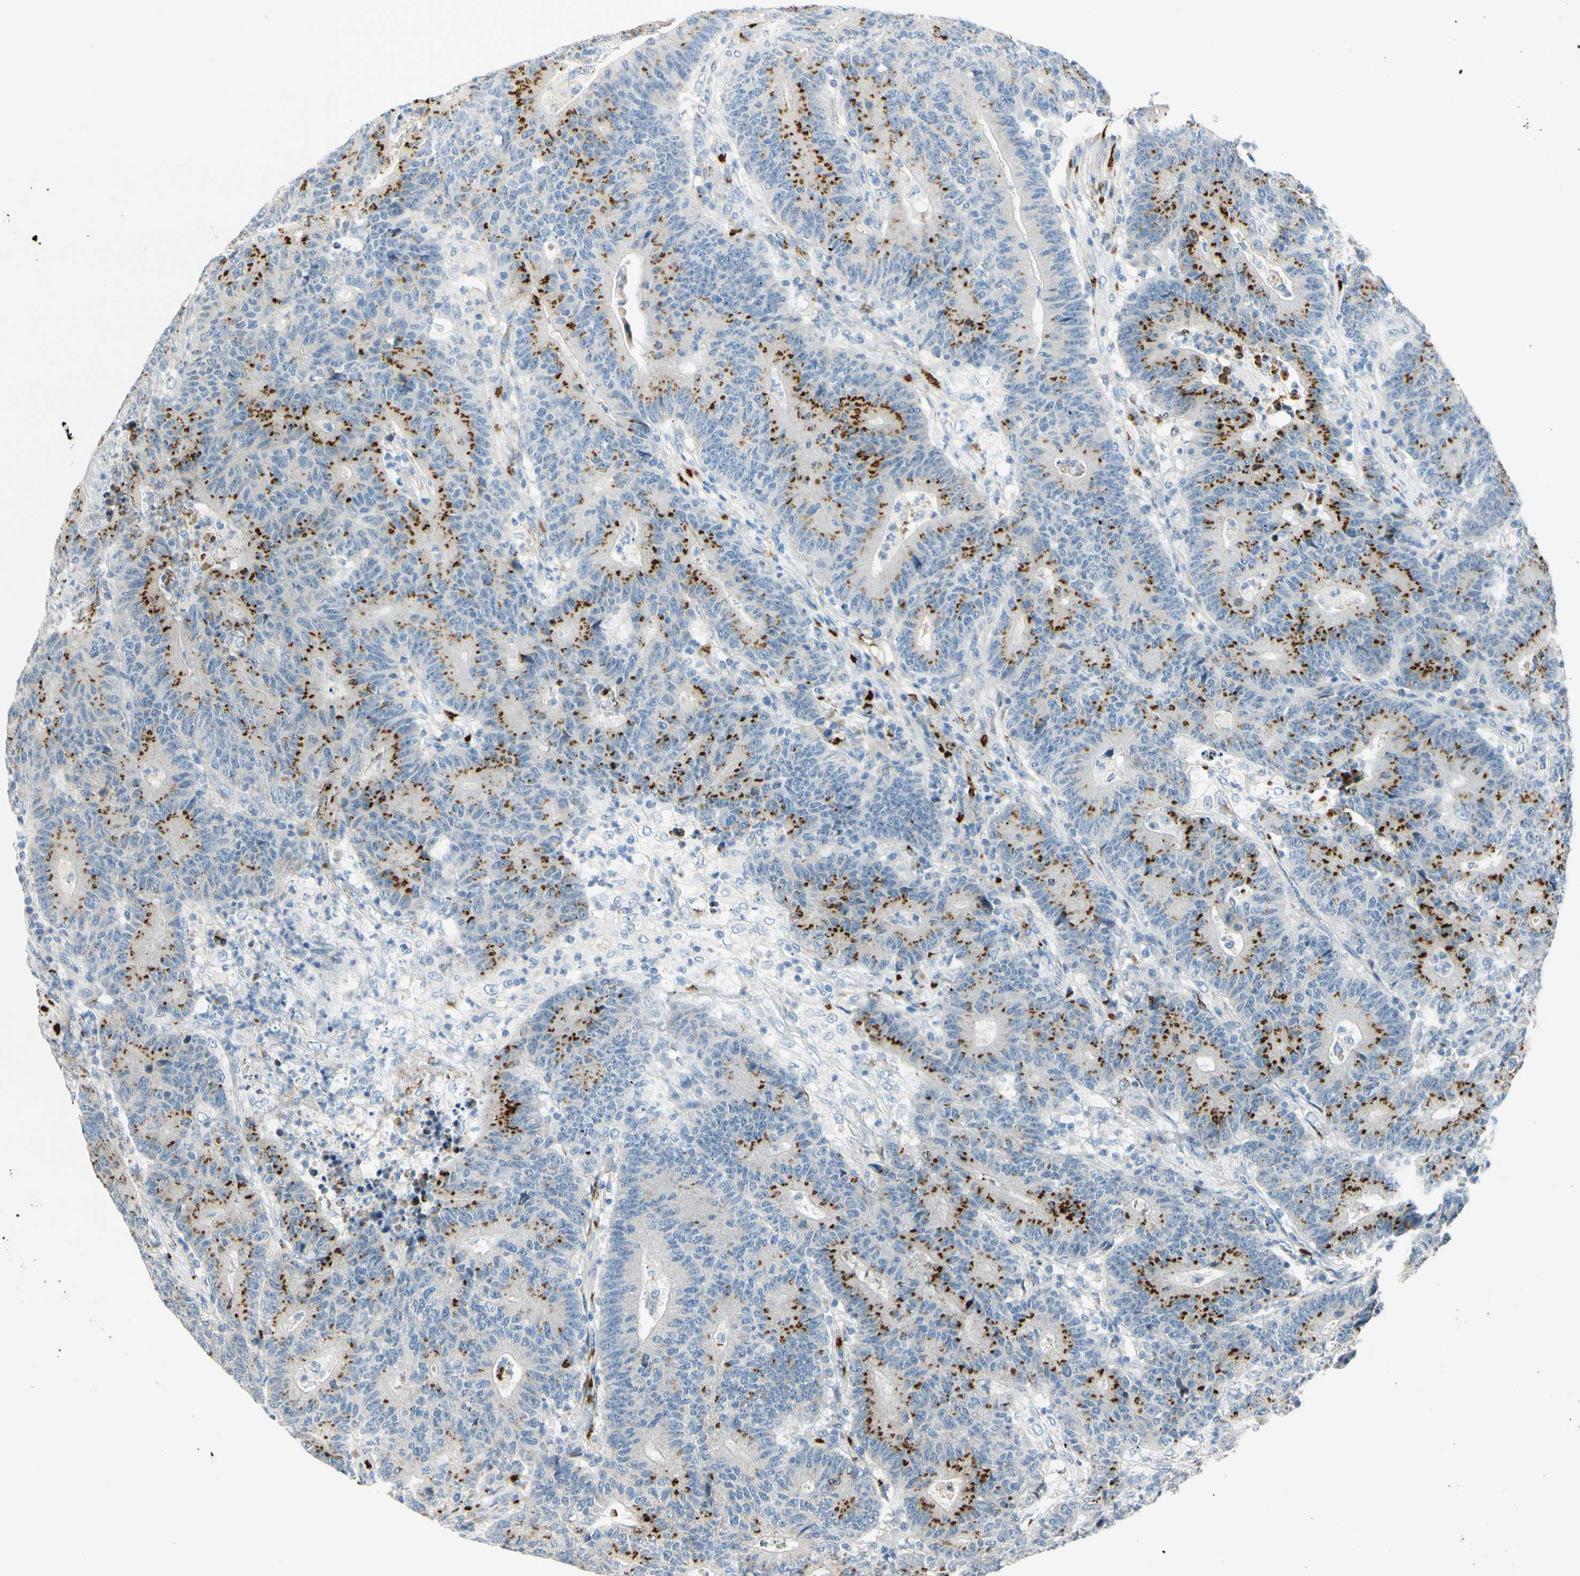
{"staining": {"intensity": "strong", "quantity": "25%-75%", "location": "cytoplasmic/membranous"}, "tissue": "colorectal cancer", "cell_type": "Tumor cells", "image_type": "cancer", "snomed": [{"axis": "morphology", "description": "Normal tissue, NOS"}, {"axis": "morphology", "description": "Adenocarcinoma, NOS"}, {"axis": "topography", "description": "Colon"}], "caption": "Immunohistochemistry (IHC) of colorectal cancer shows high levels of strong cytoplasmic/membranous positivity in approximately 25%-75% of tumor cells.", "gene": "GALNT5", "patient": {"sex": "female", "age": 75}}